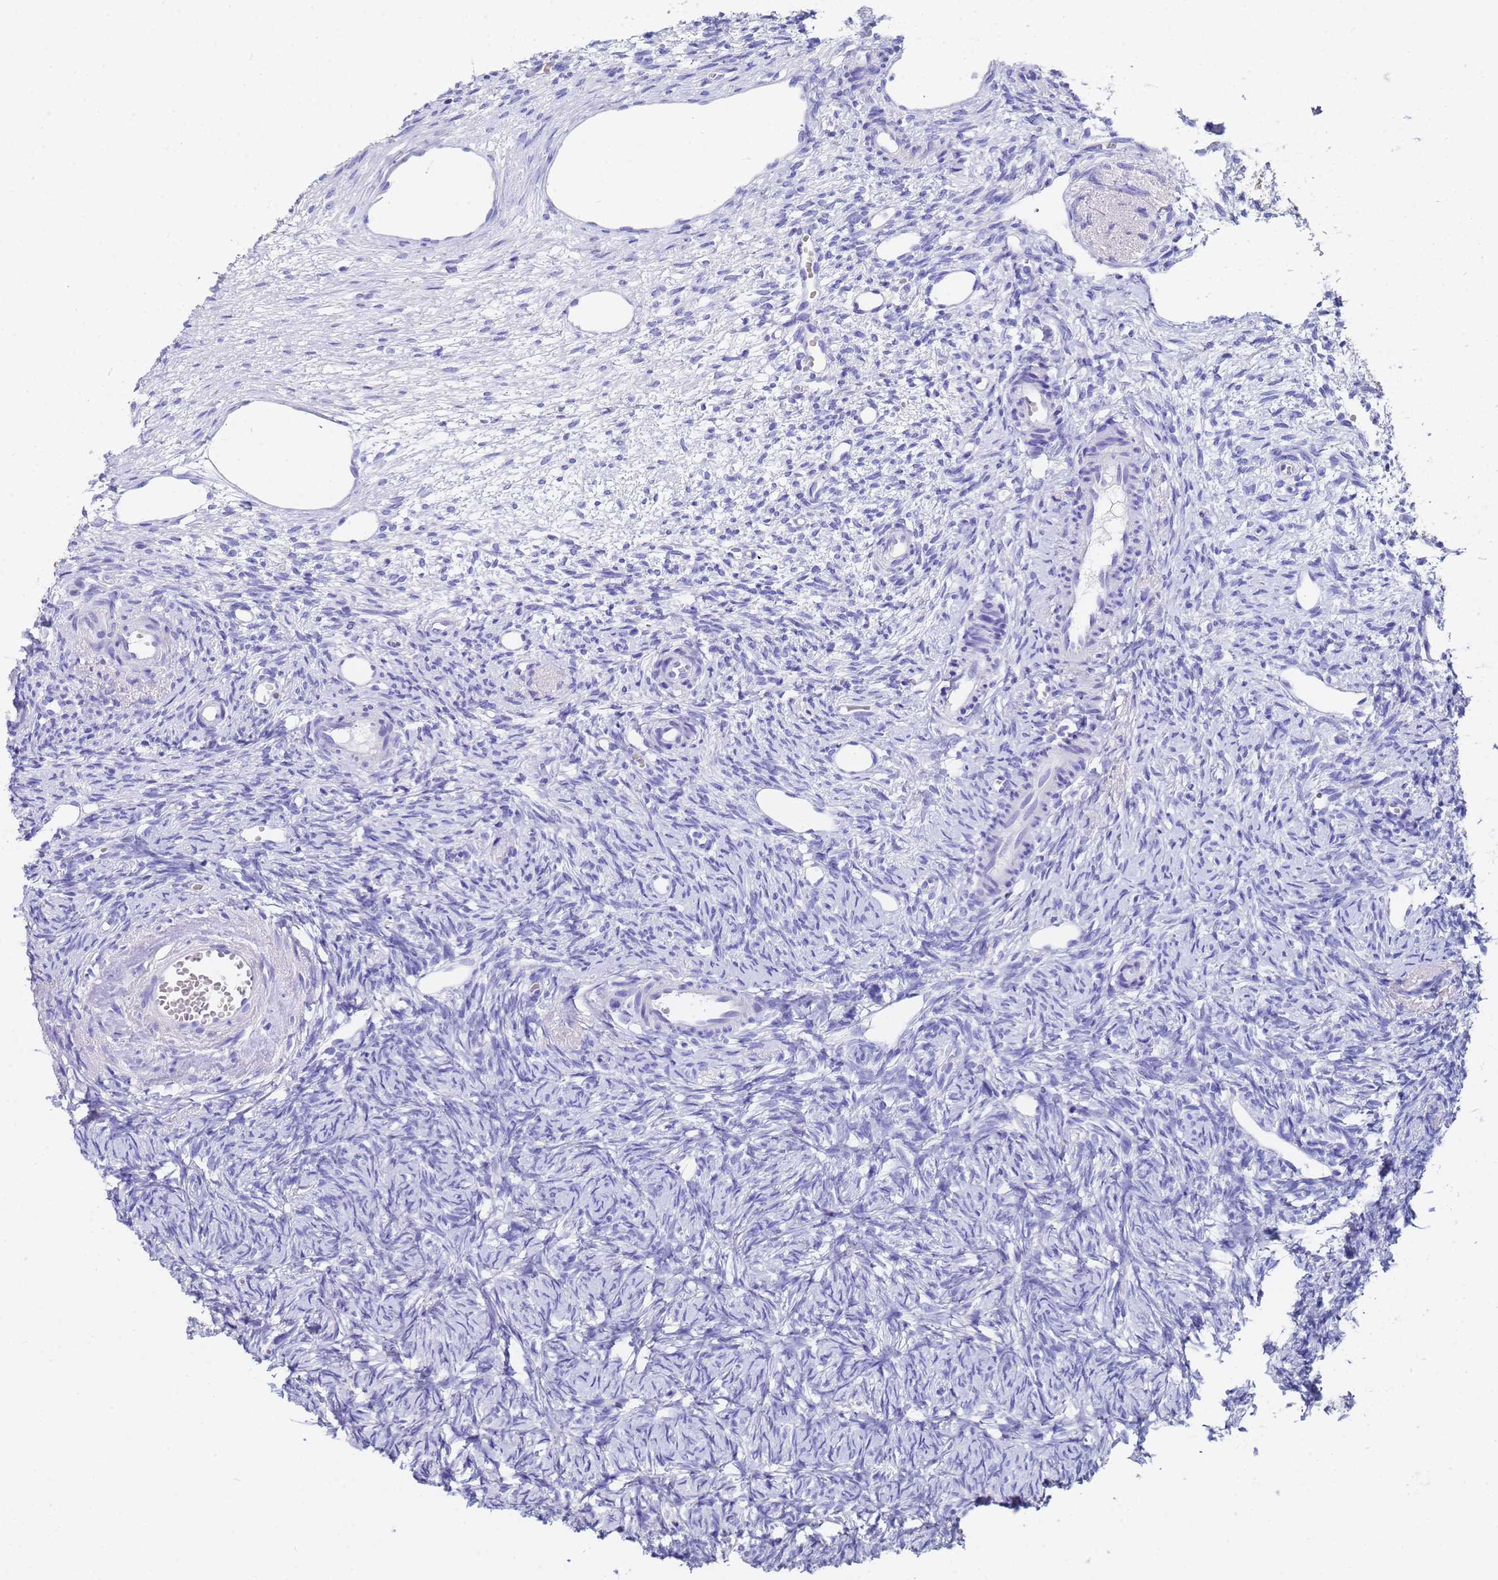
{"staining": {"intensity": "negative", "quantity": "none", "location": "none"}, "tissue": "ovary", "cell_type": "Follicle cells", "image_type": "normal", "snomed": [{"axis": "morphology", "description": "Normal tissue, NOS"}, {"axis": "topography", "description": "Ovary"}], "caption": "Image shows no protein expression in follicle cells of unremarkable ovary.", "gene": "C2orf72", "patient": {"sex": "female", "age": 51}}